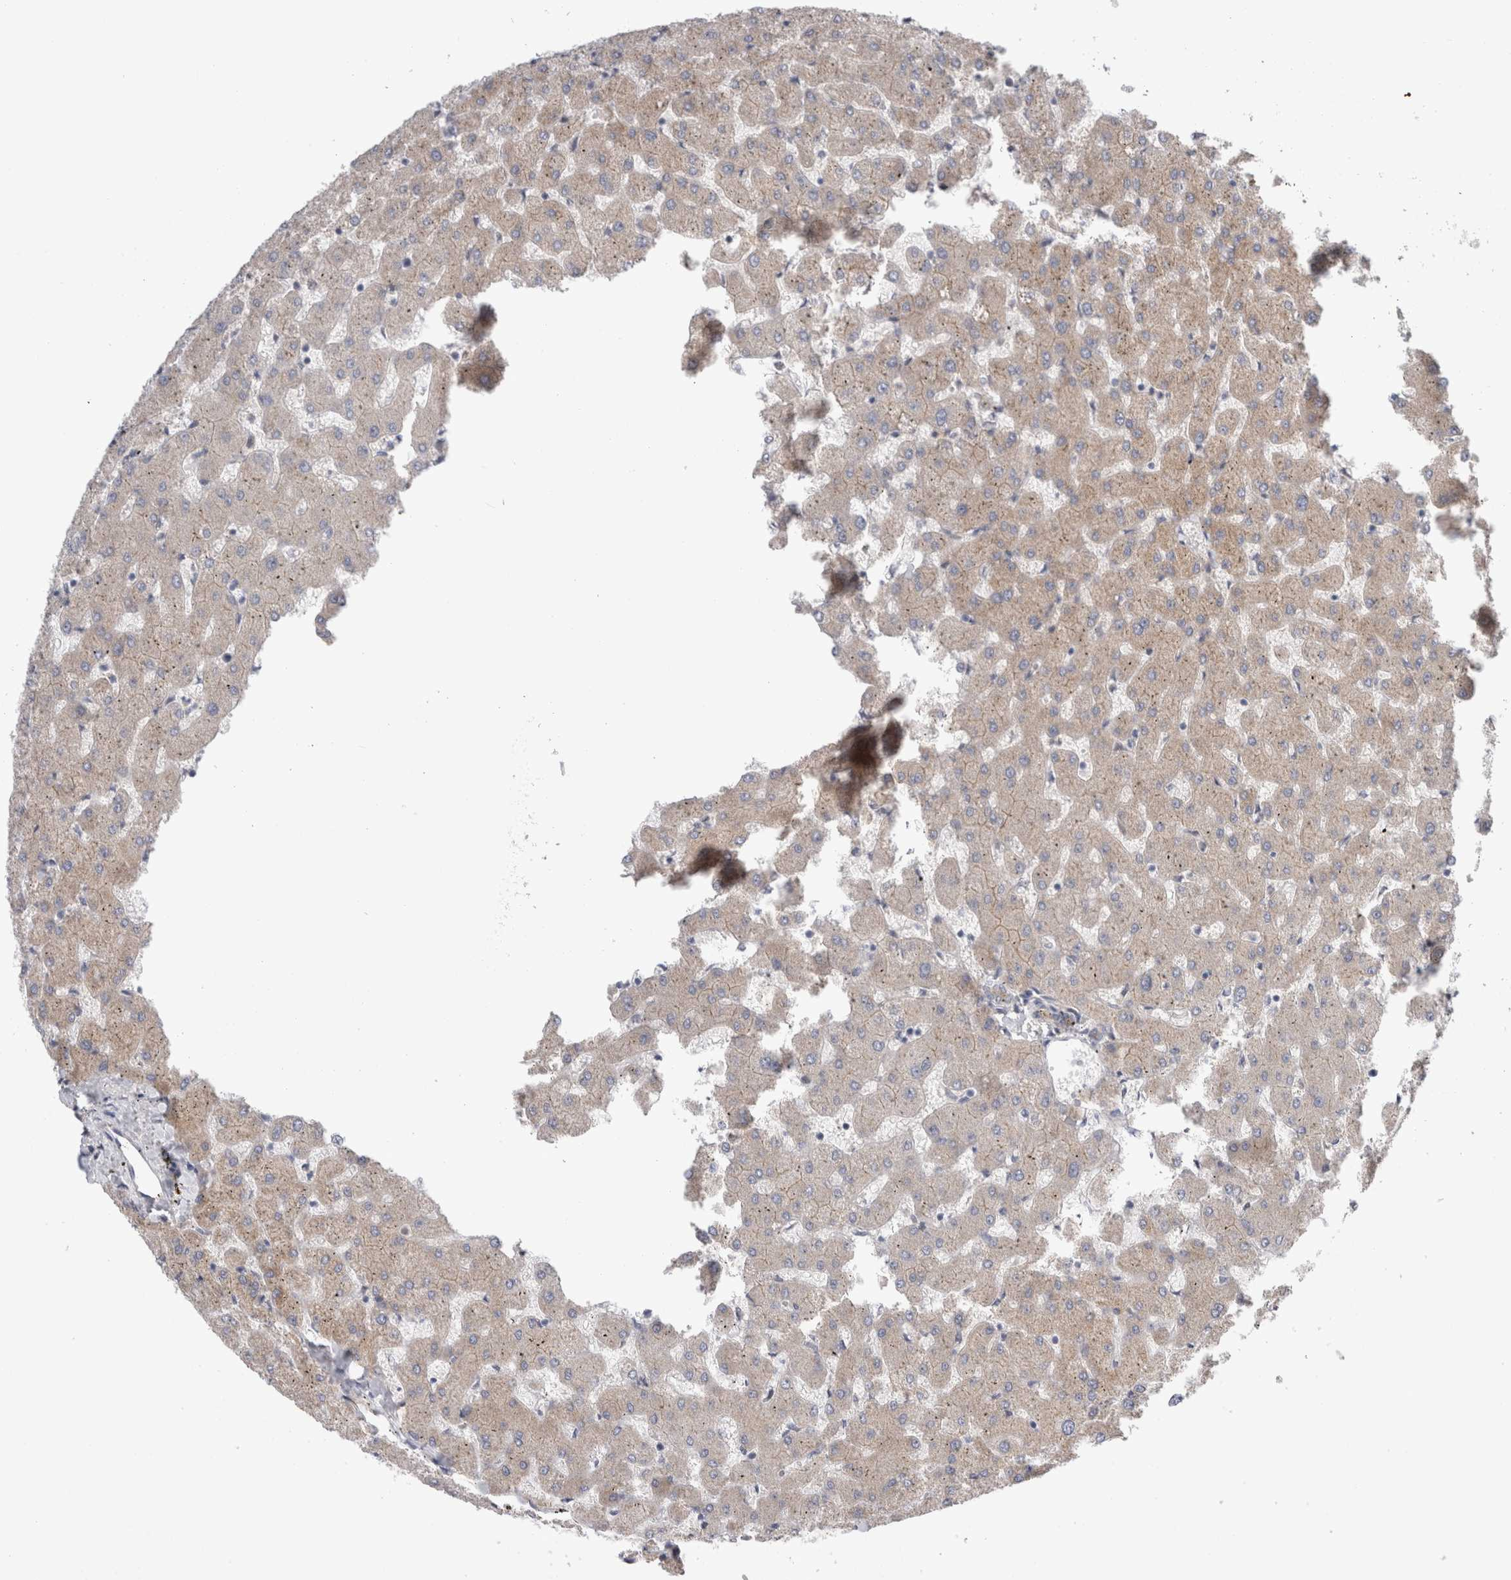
{"staining": {"intensity": "negative", "quantity": "none", "location": "none"}, "tissue": "liver", "cell_type": "Cholangiocytes", "image_type": "normal", "snomed": [{"axis": "morphology", "description": "Normal tissue, NOS"}, {"axis": "topography", "description": "Liver"}], "caption": "The histopathology image demonstrates no staining of cholangiocytes in unremarkable liver. The staining is performed using DAB (3,3'-diaminobenzidine) brown chromogen with nuclei counter-stained in using hematoxylin.", "gene": "TAFA5", "patient": {"sex": "female", "age": 63}}